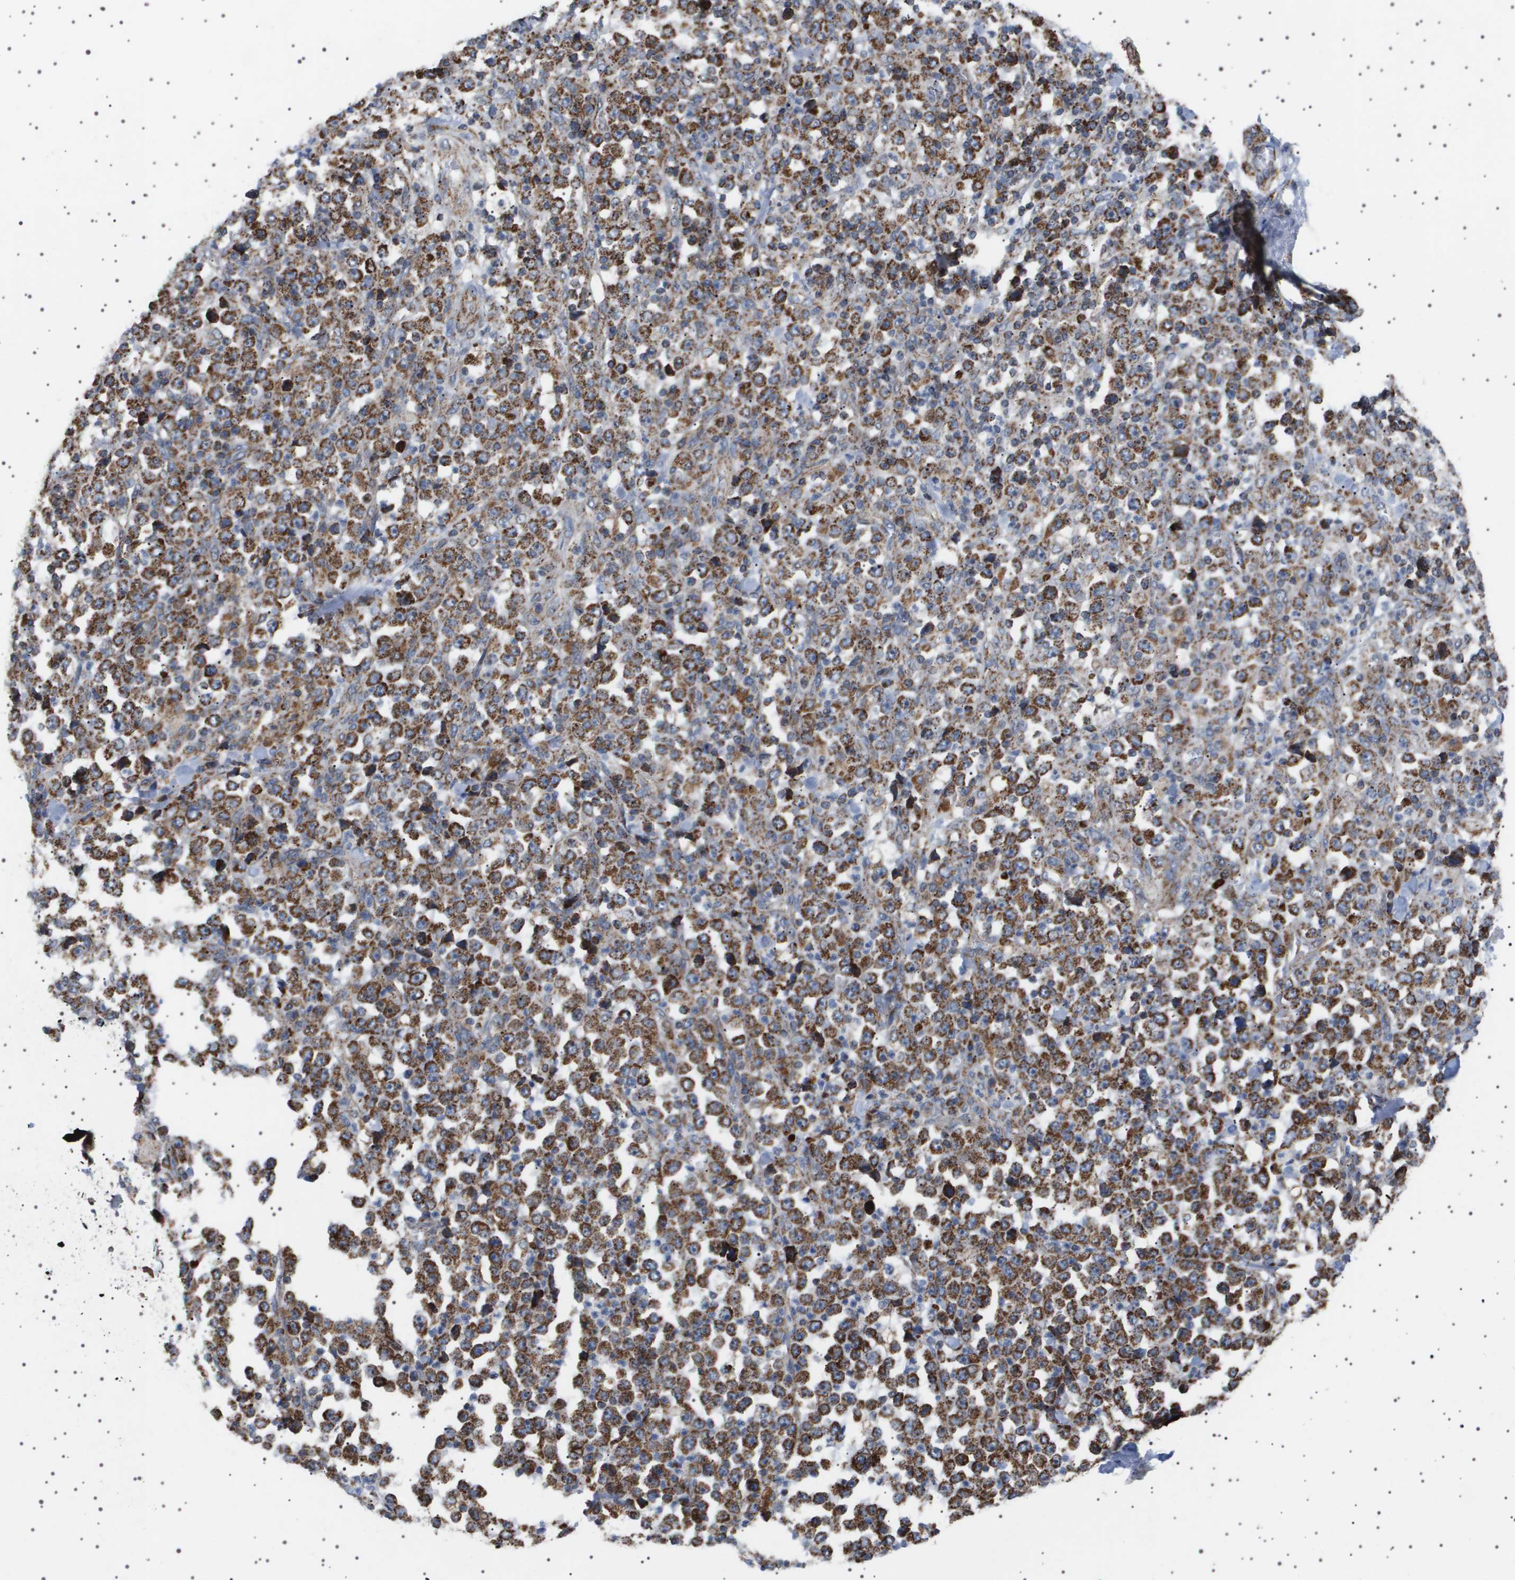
{"staining": {"intensity": "strong", "quantity": ">75%", "location": "cytoplasmic/membranous"}, "tissue": "stomach cancer", "cell_type": "Tumor cells", "image_type": "cancer", "snomed": [{"axis": "morphology", "description": "Normal tissue, NOS"}, {"axis": "morphology", "description": "Adenocarcinoma, NOS"}, {"axis": "topography", "description": "Stomach, upper"}, {"axis": "topography", "description": "Stomach"}], "caption": "Protein staining displays strong cytoplasmic/membranous expression in approximately >75% of tumor cells in stomach cancer (adenocarcinoma).", "gene": "UBXN8", "patient": {"sex": "male", "age": 59}}